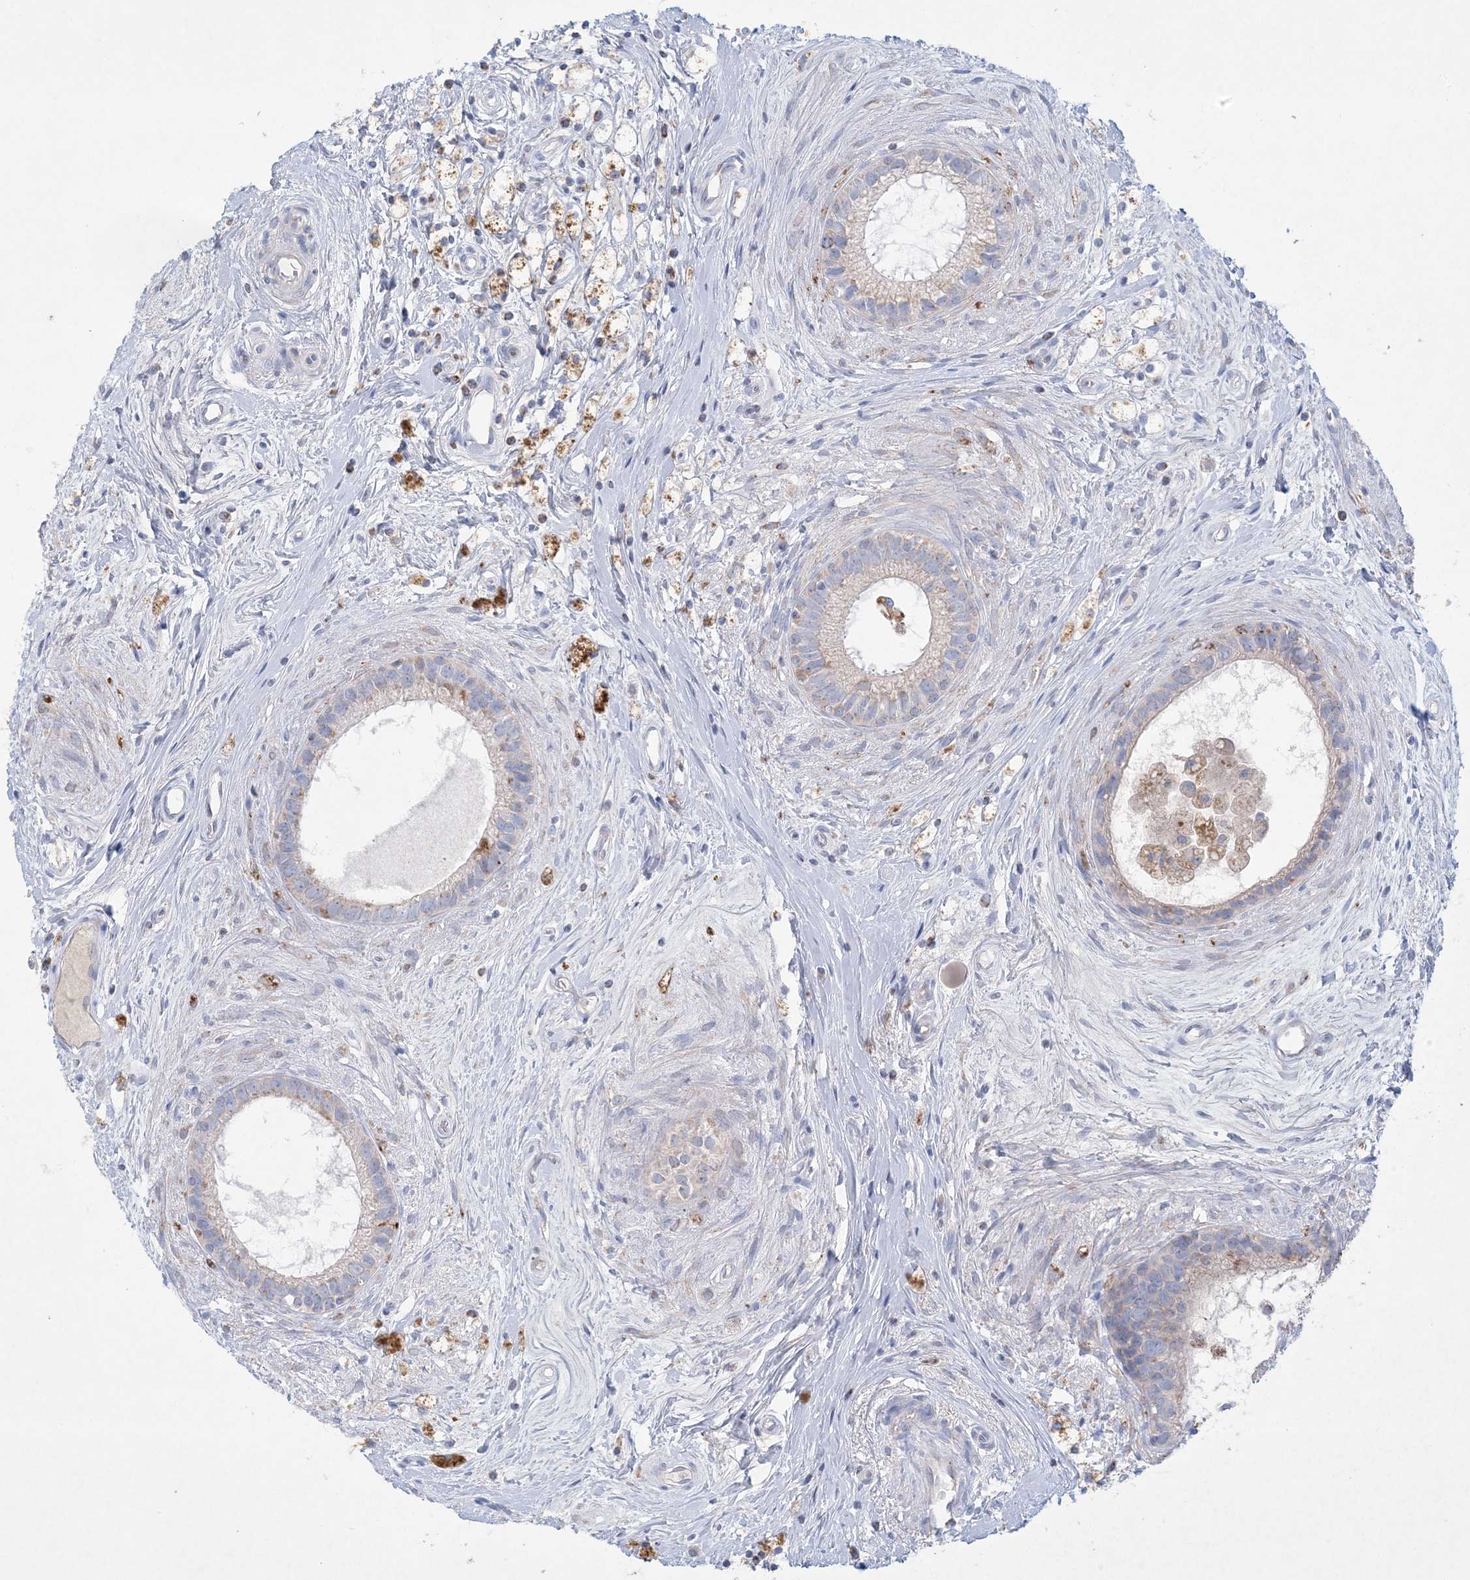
{"staining": {"intensity": "weak", "quantity": "<25%", "location": "cytoplasmic/membranous"}, "tissue": "epididymis", "cell_type": "Glandular cells", "image_type": "normal", "snomed": [{"axis": "morphology", "description": "Normal tissue, NOS"}, {"axis": "topography", "description": "Epididymis"}], "caption": "Glandular cells show no significant expression in unremarkable epididymis. (DAB immunohistochemistry, high magnification).", "gene": "KCTD6", "patient": {"sex": "male", "age": 80}}